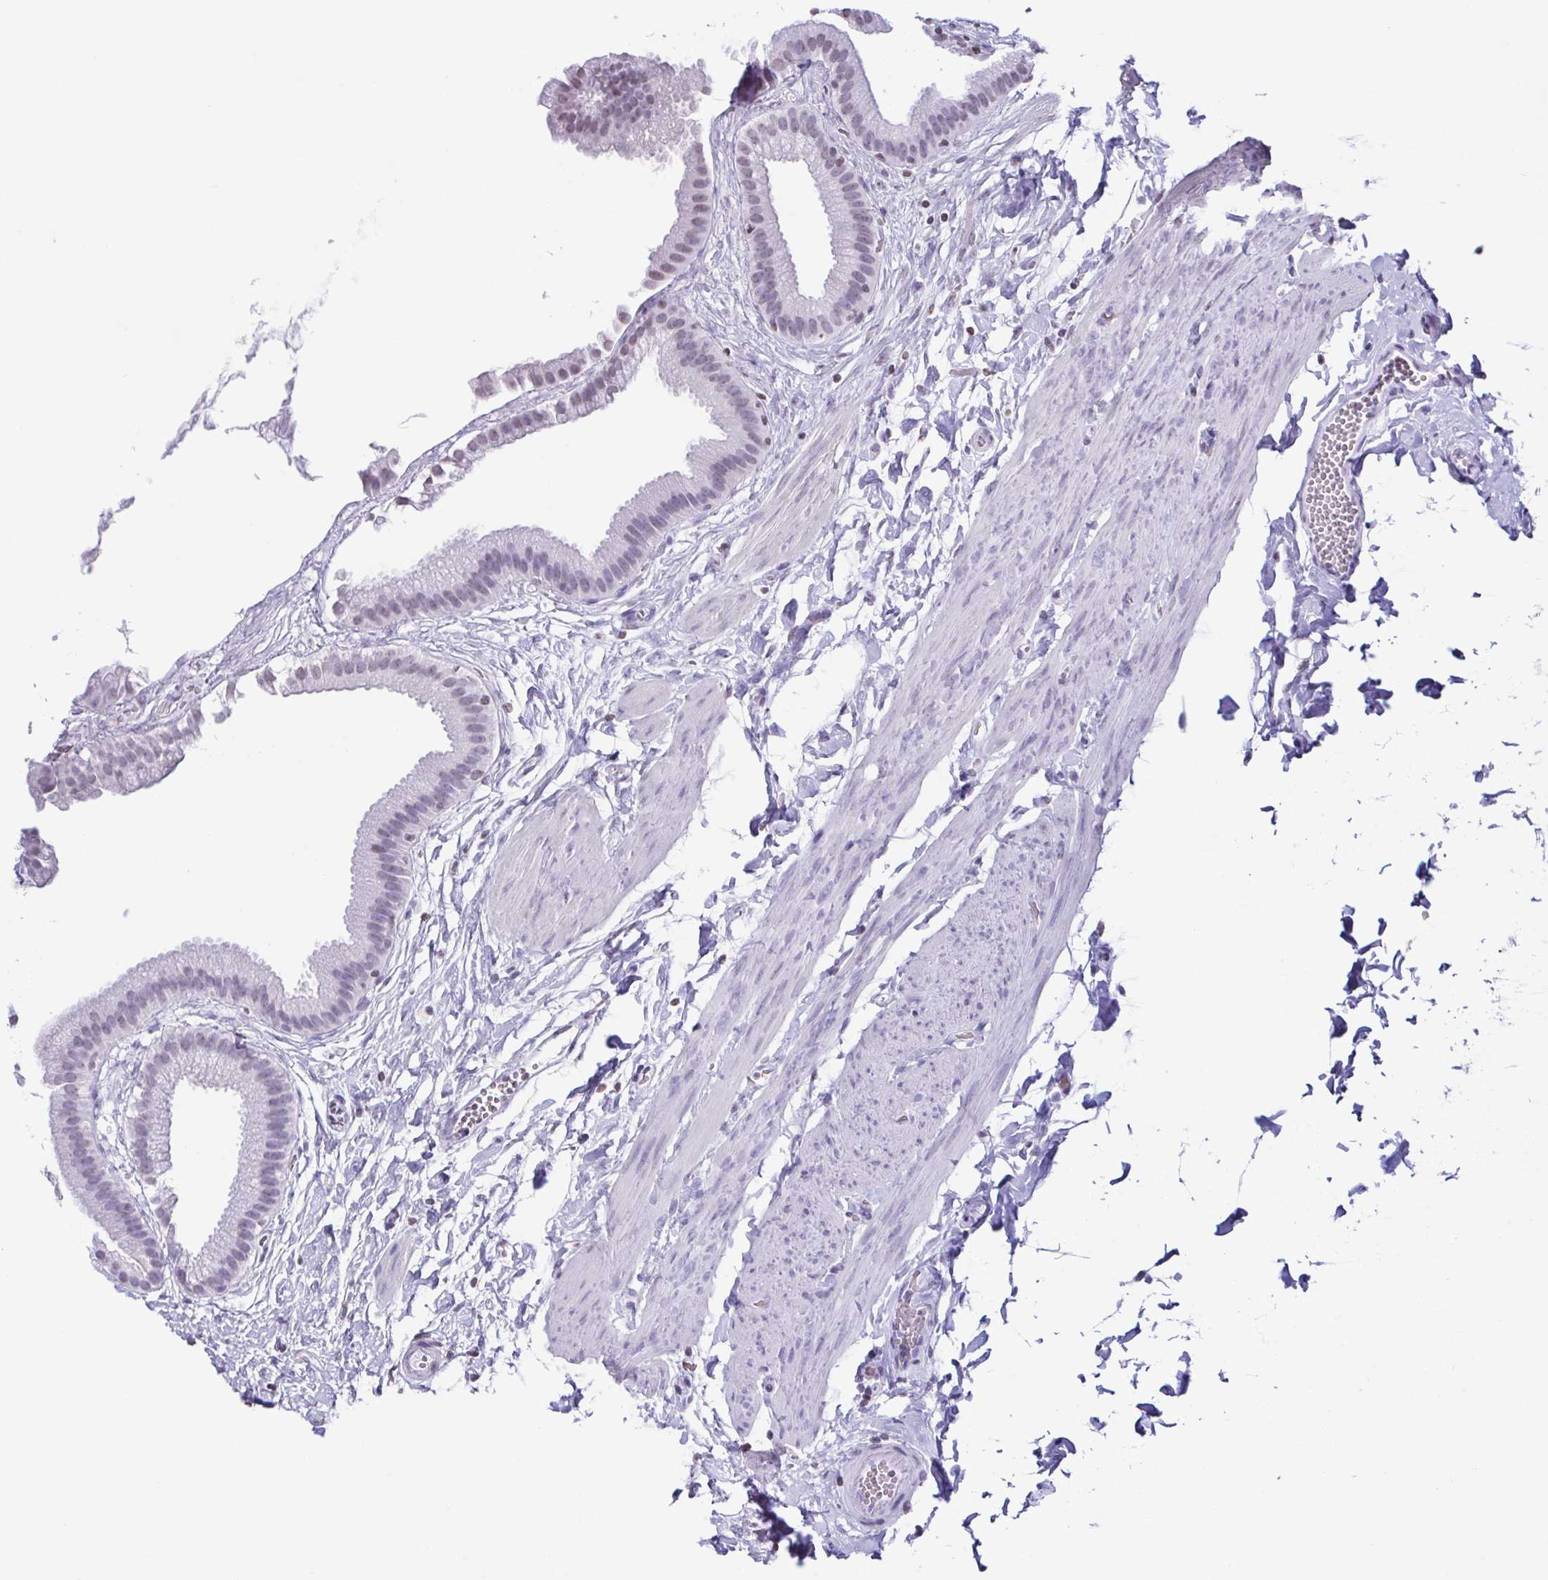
{"staining": {"intensity": "weak", "quantity": "<25%", "location": "nuclear"}, "tissue": "gallbladder", "cell_type": "Glandular cells", "image_type": "normal", "snomed": [{"axis": "morphology", "description": "Normal tissue, NOS"}, {"axis": "topography", "description": "Gallbladder"}], "caption": "Immunohistochemistry photomicrograph of benign human gallbladder stained for a protein (brown), which displays no positivity in glandular cells.", "gene": "VCX2", "patient": {"sex": "female", "age": 63}}